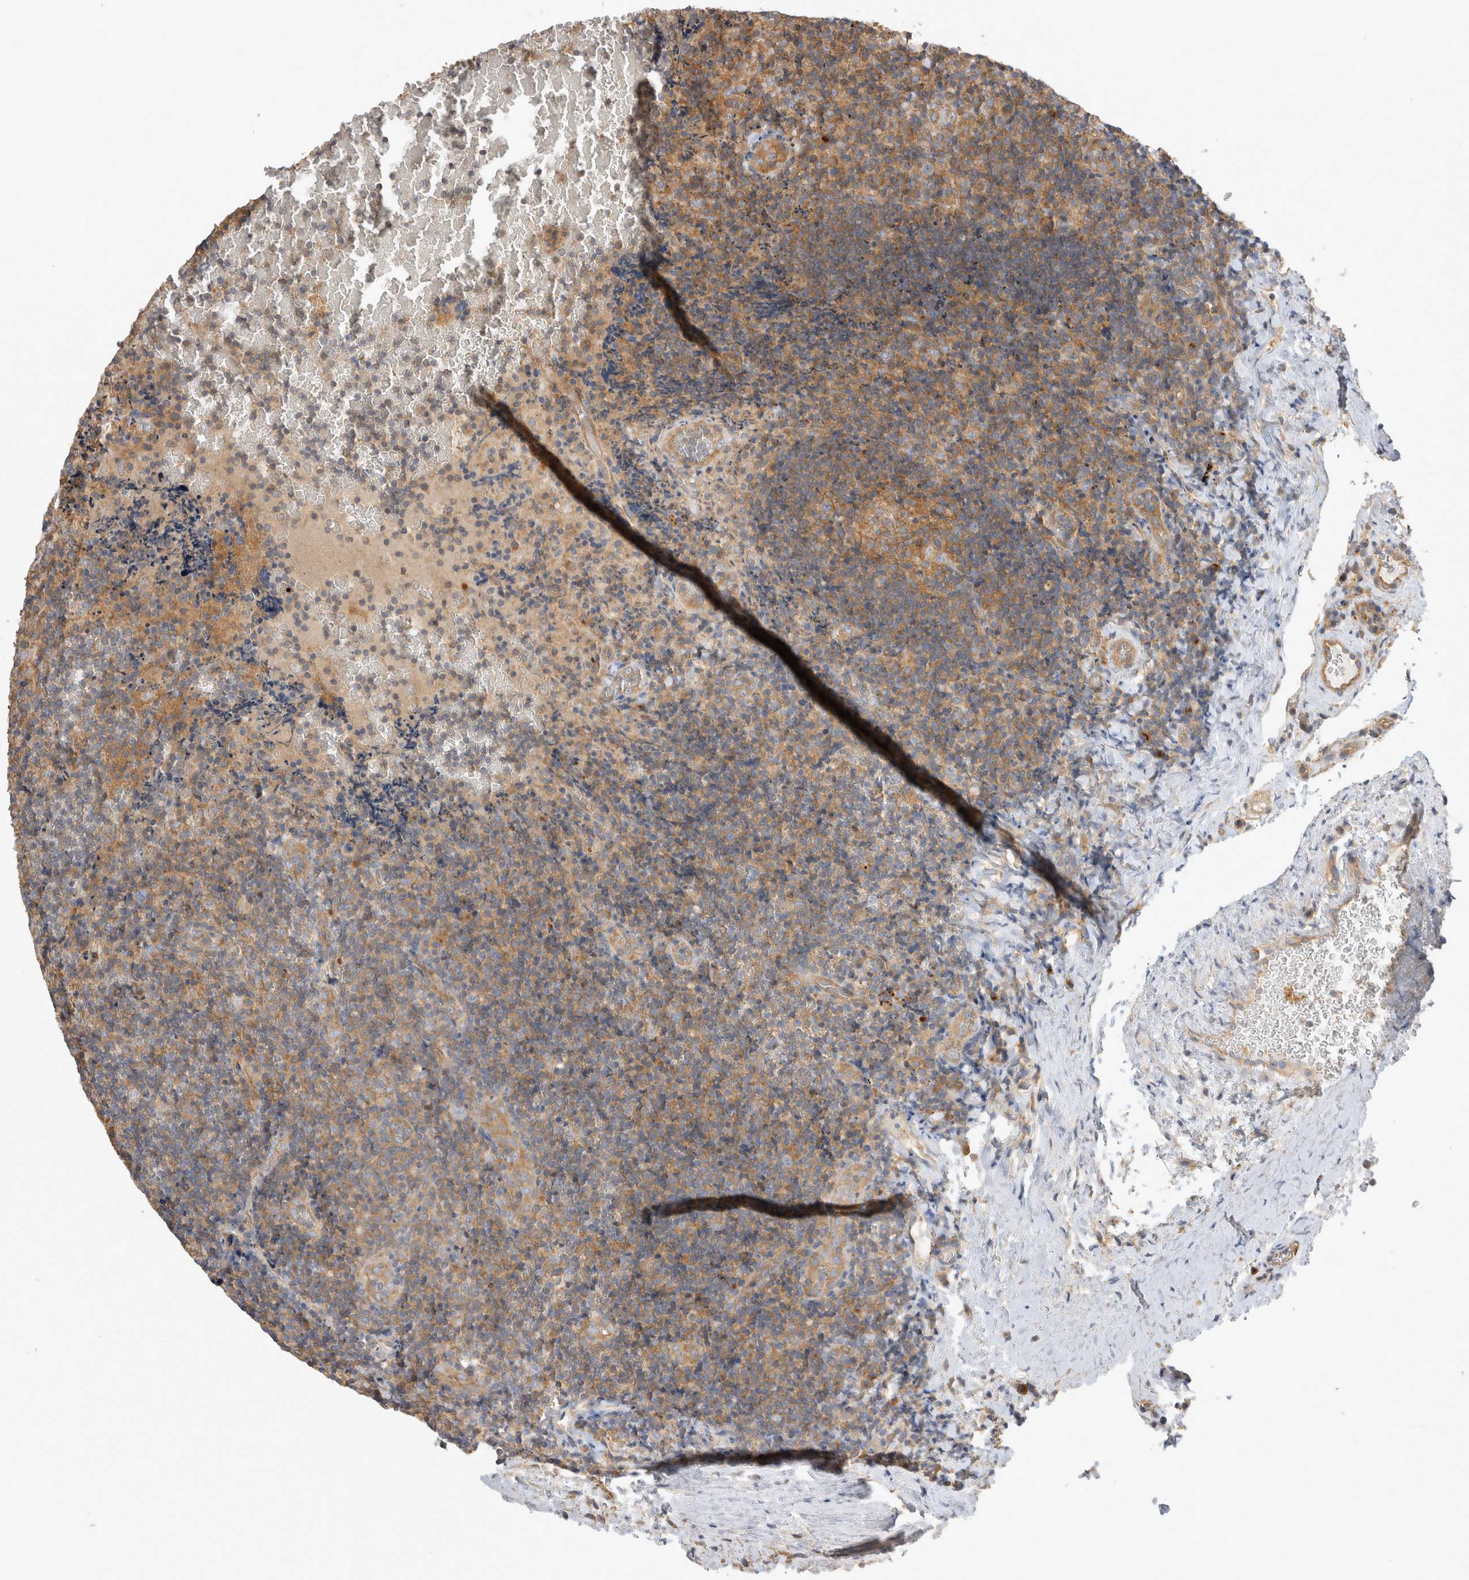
{"staining": {"intensity": "moderate", "quantity": "<25%", "location": "cytoplasmic/membranous"}, "tissue": "lymphoma", "cell_type": "Tumor cells", "image_type": "cancer", "snomed": [{"axis": "morphology", "description": "Malignant lymphoma, non-Hodgkin's type, High grade"}, {"axis": "topography", "description": "Tonsil"}], "caption": "IHC image of neoplastic tissue: human high-grade malignant lymphoma, non-Hodgkin's type stained using immunohistochemistry demonstrates low levels of moderate protein expression localized specifically in the cytoplasmic/membranous of tumor cells, appearing as a cytoplasmic/membranous brown color.", "gene": "CHMP6", "patient": {"sex": "female", "age": 36}}